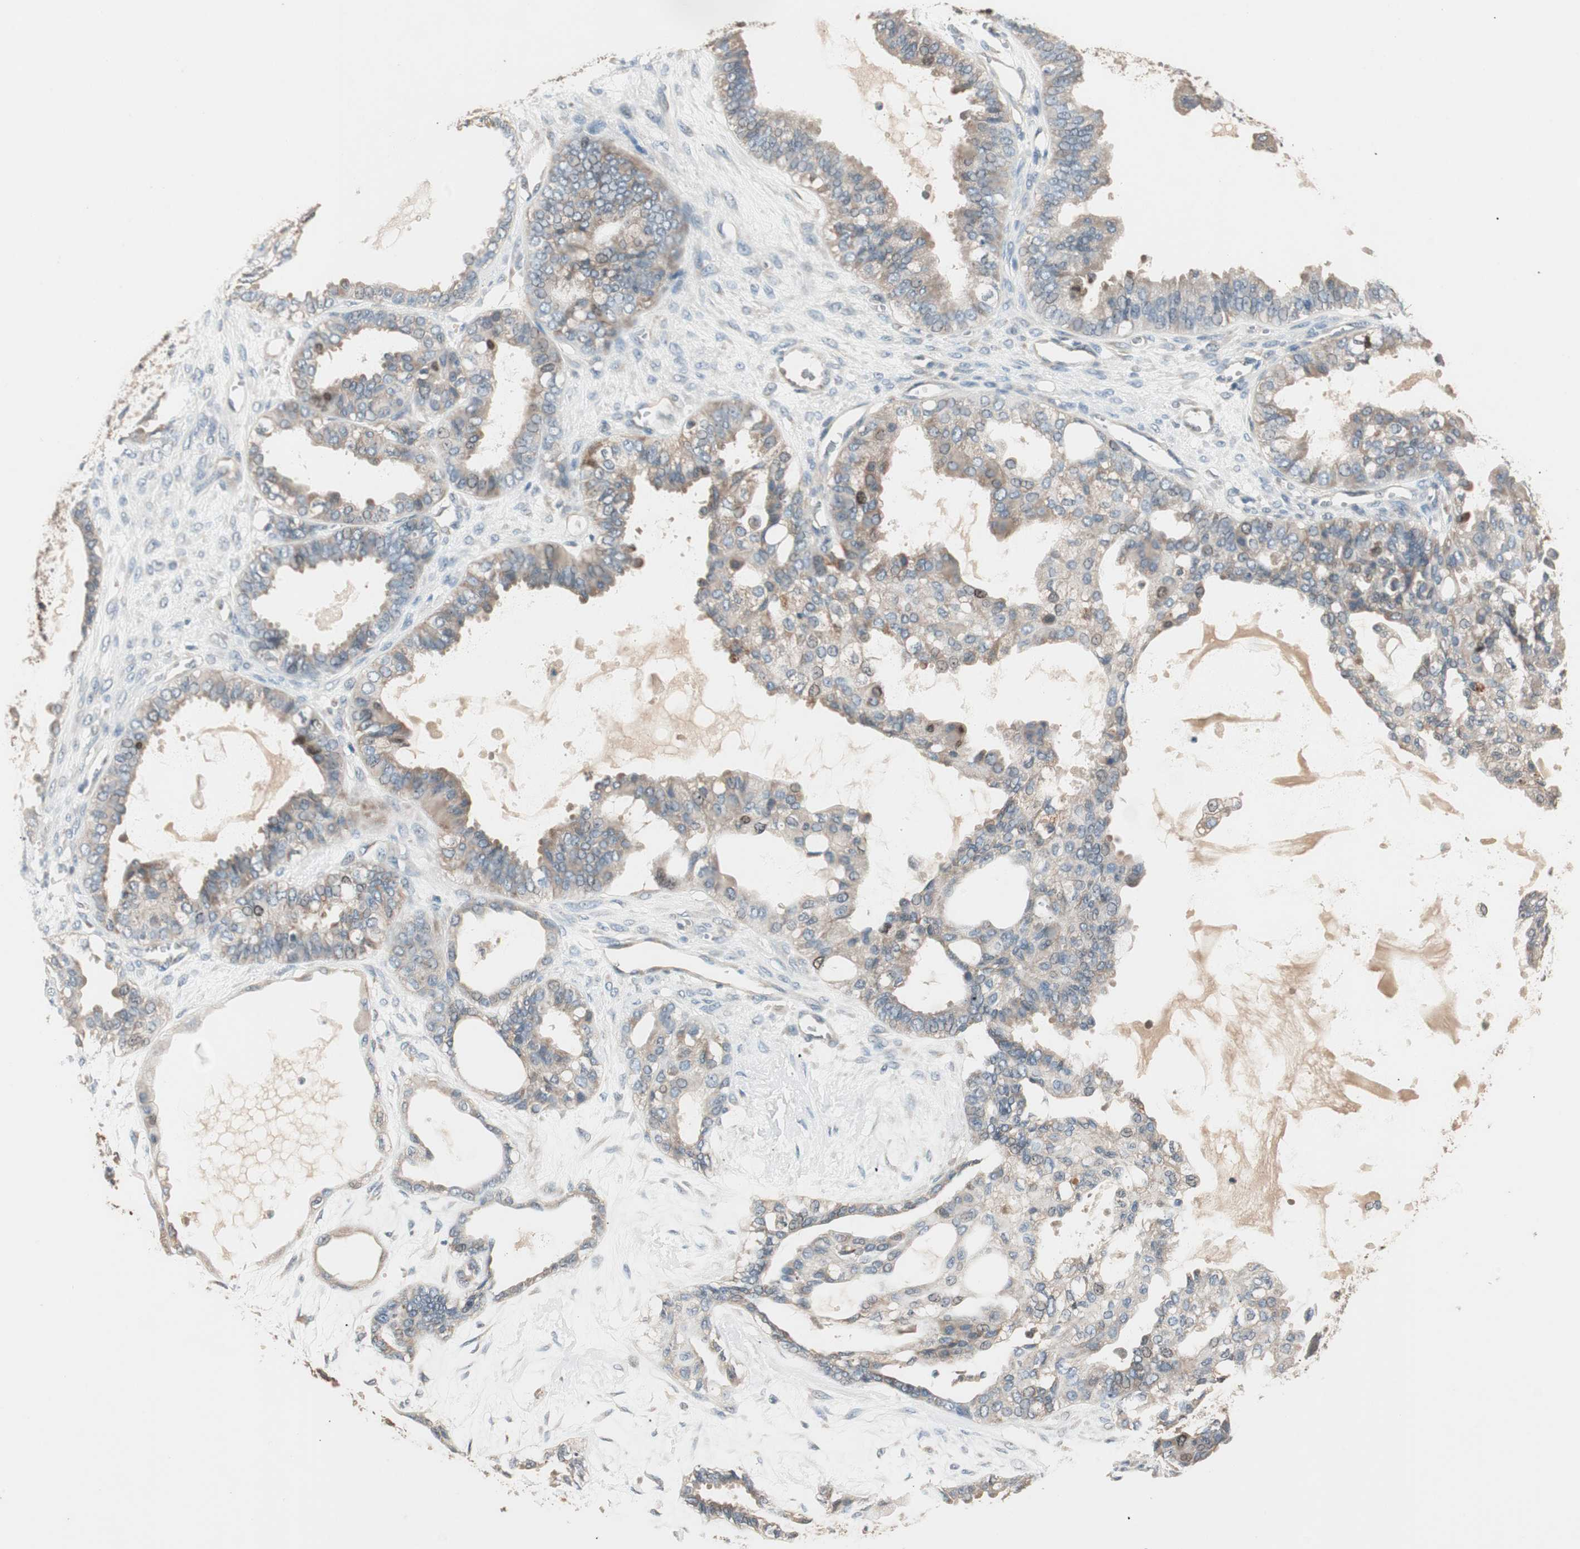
{"staining": {"intensity": "moderate", "quantity": ">75%", "location": "cytoplasmic/membranous"}, "tissue": "ovarian cancer", "cell_type": "Tumor cells", "image_type": "cancer", "snomed": [{"axis": "morphology", "description": "Carcinoma, NOS"}, {"axis": "morphology", "description": "Carcinoma, endometroid"}, {"axis": "topography", "description": "Ovary"}], "caption": "Immunohistochemistry (IHC) staining of carcinoma (ovarian), which reveals medium levels of moderate cytoplasmic/membranous staining in about >75% of tumor cells indicating moderate cytoplasmic/membranous protein staining. The staining was performed using DAB (brown) for protein detection and nuclei were counterstained in hematoxylin (blue).", "gene": "NFRKB", "patient": {"sex": "female", "age": 50}}